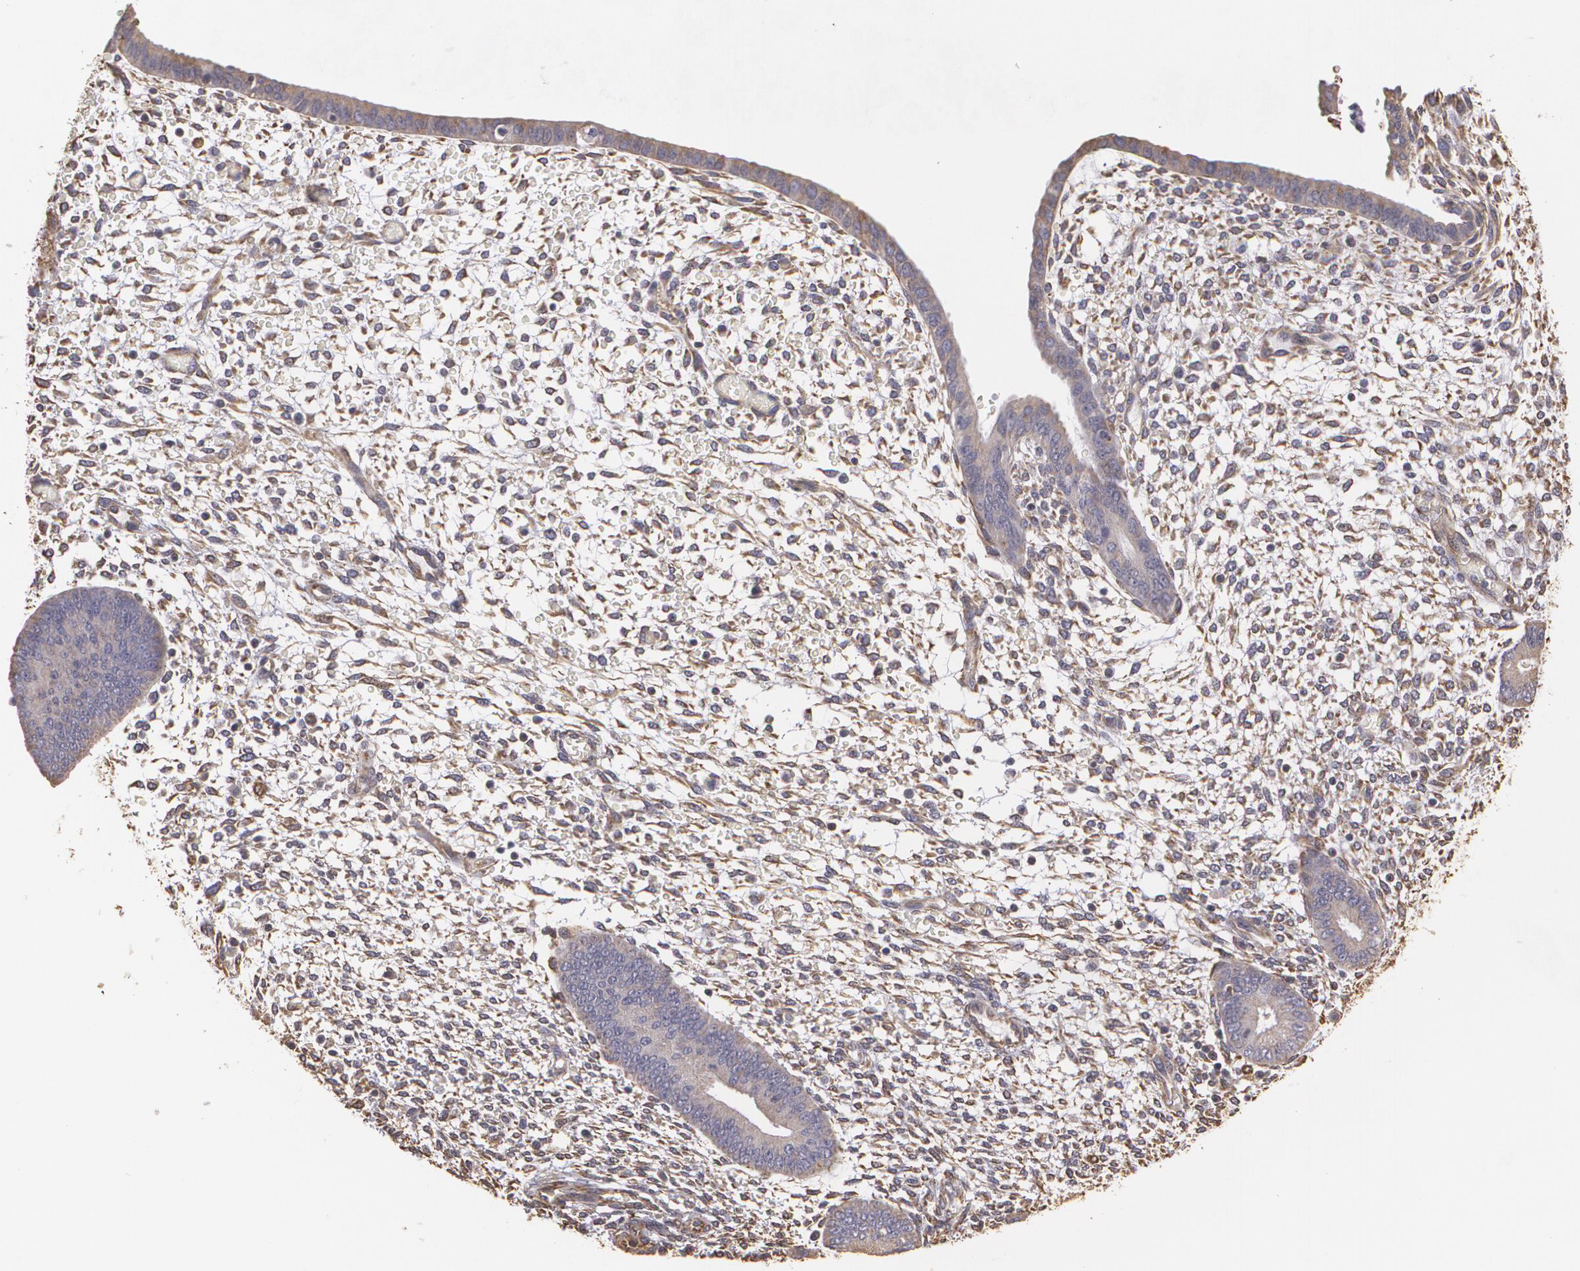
{"staining": {"intensity": "moderate", "quantity": "25%-75%", "location": "cytoplasmic/membranous"}, "tissue": "endometrium", "cell_type": "Cells in endometrial stroma", "image_type": "normal", "snomed": [{"axis": "morphology", "description": "Normal tissue, NOS"}, {"axis": "topography", "description": "Endometrium"}], "caption": "Brown immunohistochemical staining in normal endometrium demonstrates moderate cytoplasmic/membranous positivity in about 25%-75% of cells in endometrial stroma. (DAB = brown stain, brightfield microscopy at high magnification).", "gene": "CYB5R3", "patient": {"sex": "female", "age": 42}}